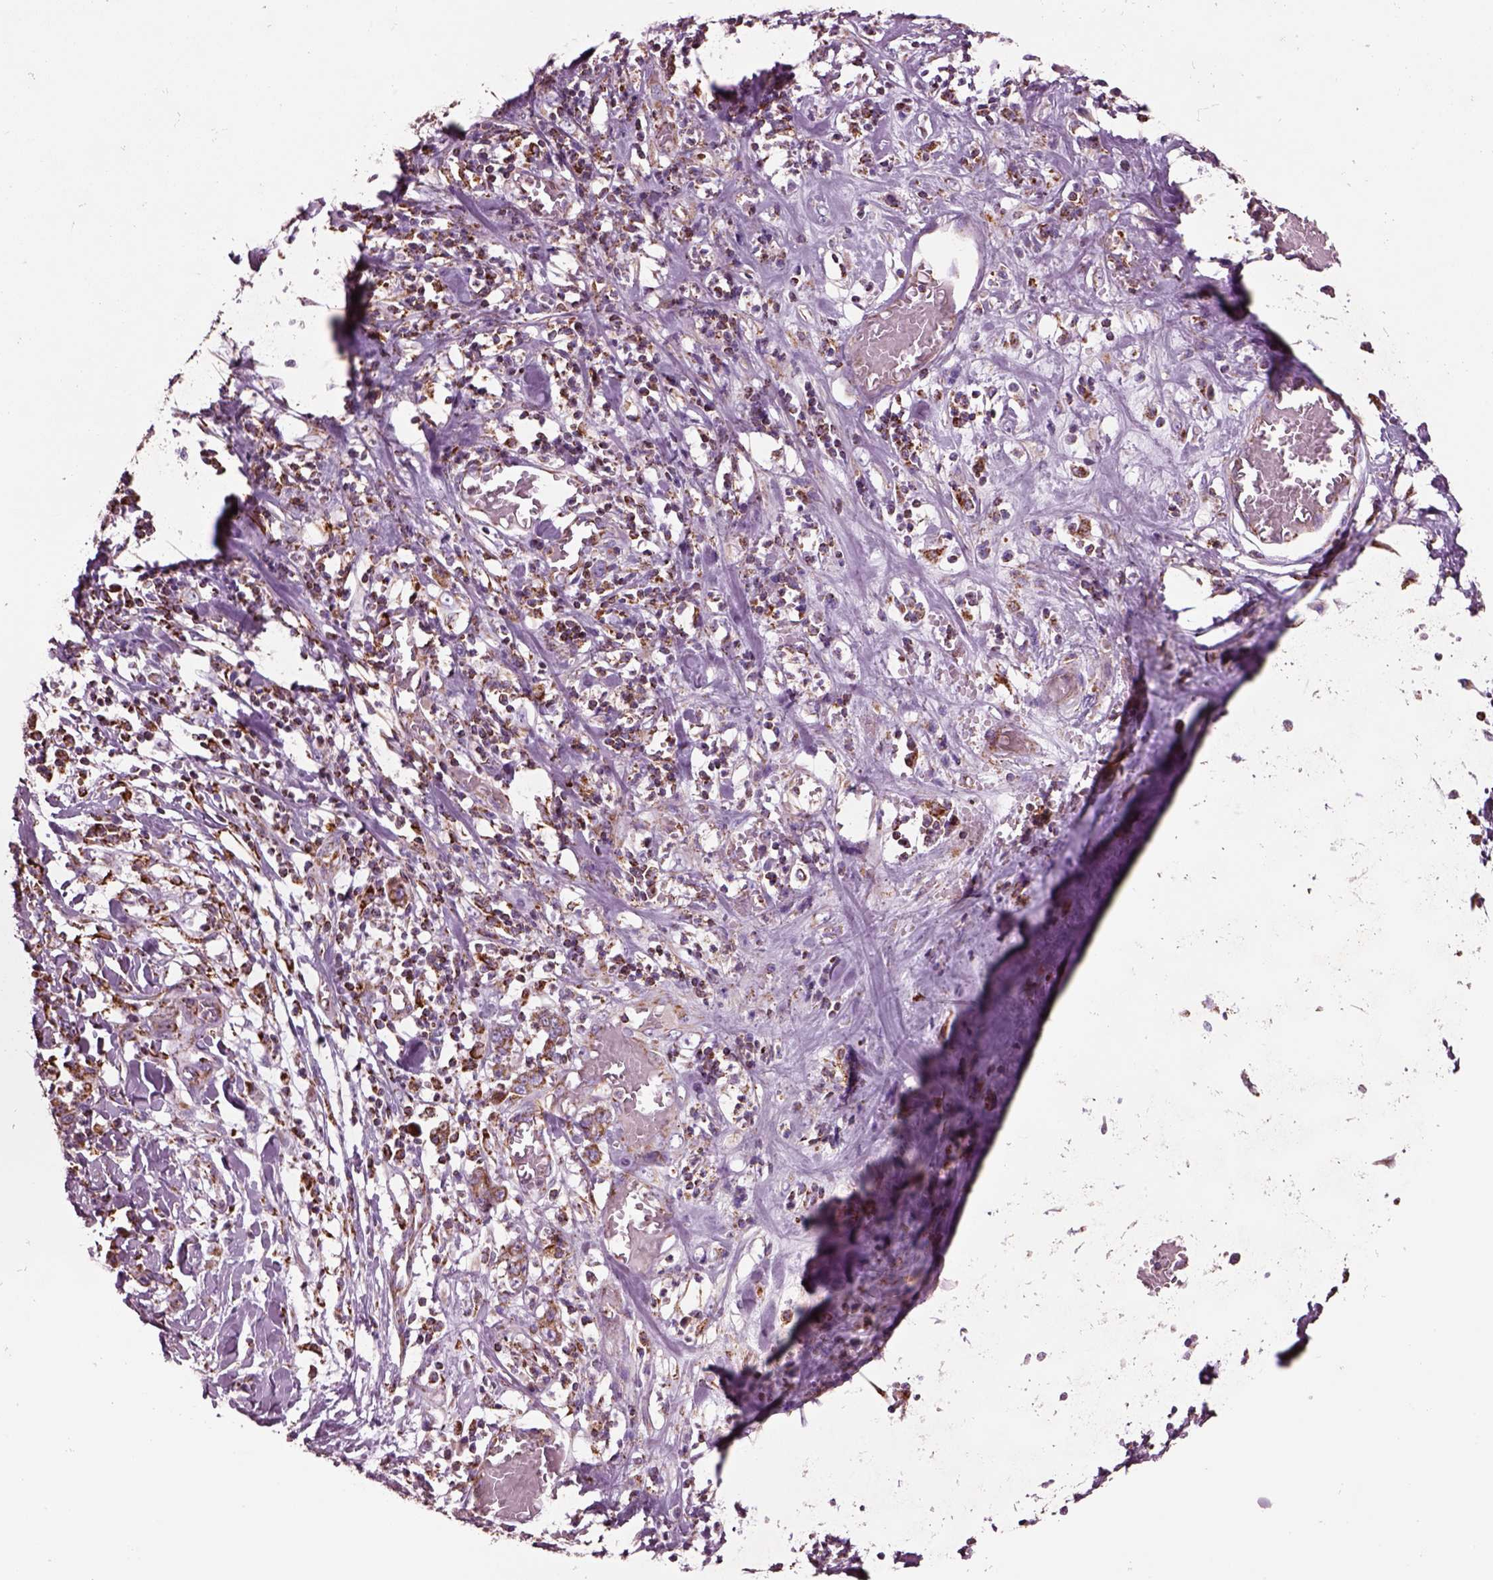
{"staining": {"intensity": "moderate", "quantity": ">75%", "location": "cytoplasmic/membranous"}, "tissue": "stomach cancer", "cell_type": "Tumor cells", "image_type": "cancer", "snomed": [{"axis": "morphology", "description": "Adenocarcinoma, NOS"}, {"axis": "topography", "description": "Stomach, upper"}], "caption": "Protein staining of stomach cancer (adenocarcinoma) tissue demonstrates moderate cytoplasmic/membranous positivity in approximately >75% of tumor cells.", "gene": "SLC25A24", "patient": {"sex": "male", "age": 68}}